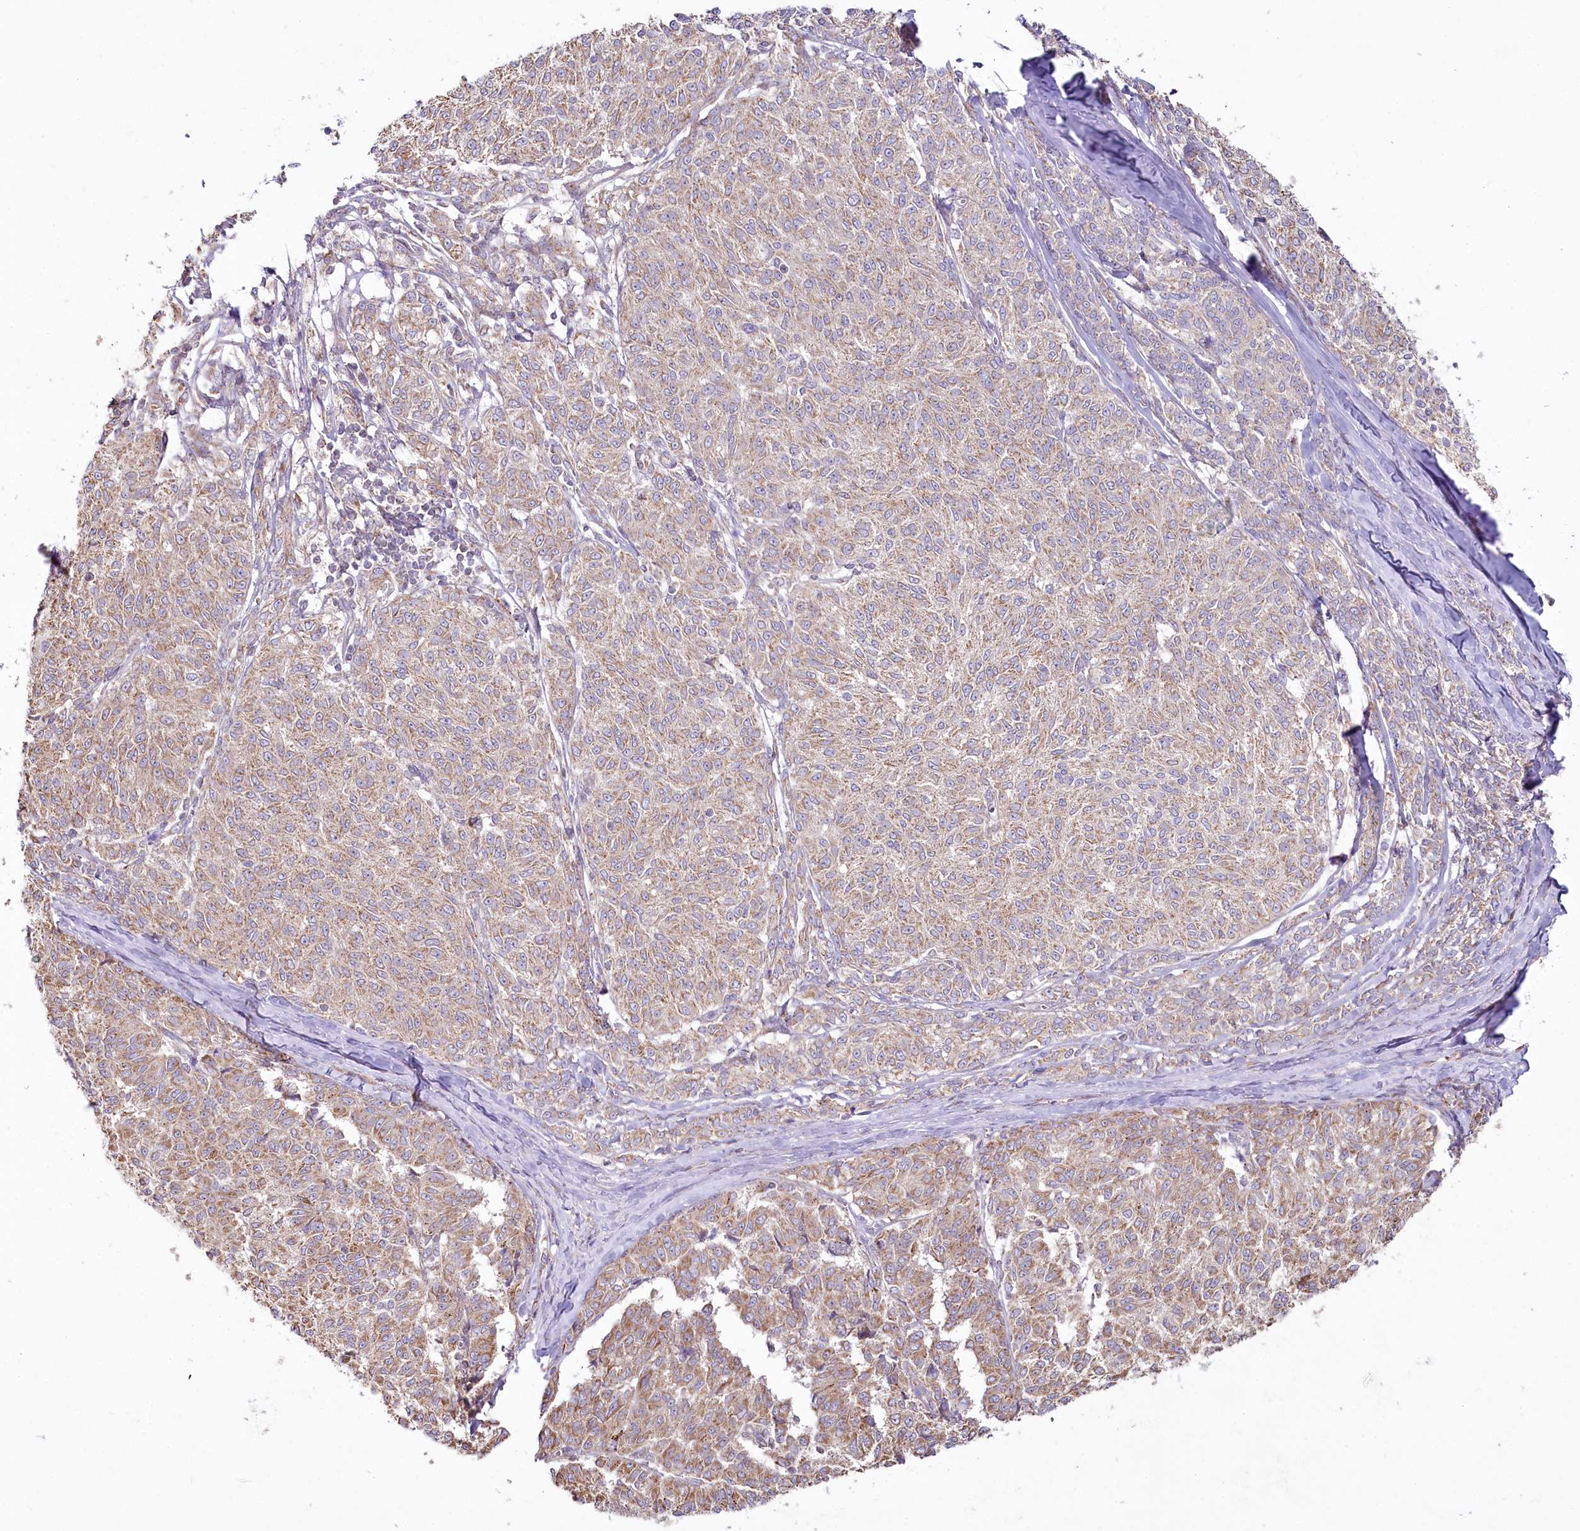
{"staining": {"intensity": "weak", "quantity": ">75%", "location": "cytoplasmic/membranous"}, "tissue": "melanoma", "cell_type": "Tumor cells", "image_type": "cancer", "snomed": [{"axis": "morphology", "description": "Malignant melanoma, NOS"}, {"axis": "topography", "description": "Skin"}], "caption": "A low amount of weak cytoplasmic/membranous staining is seen in about >75% of tumor cells in malignant melanoma tissue. (Stains: DAB (3,3'-diaminobenzidine) in brown, nuclei in blue, Microscopy: brightfield microscopy at high magnification).", "gene": "ACOX2", "patient": {"sex": "female", "age": 72}}